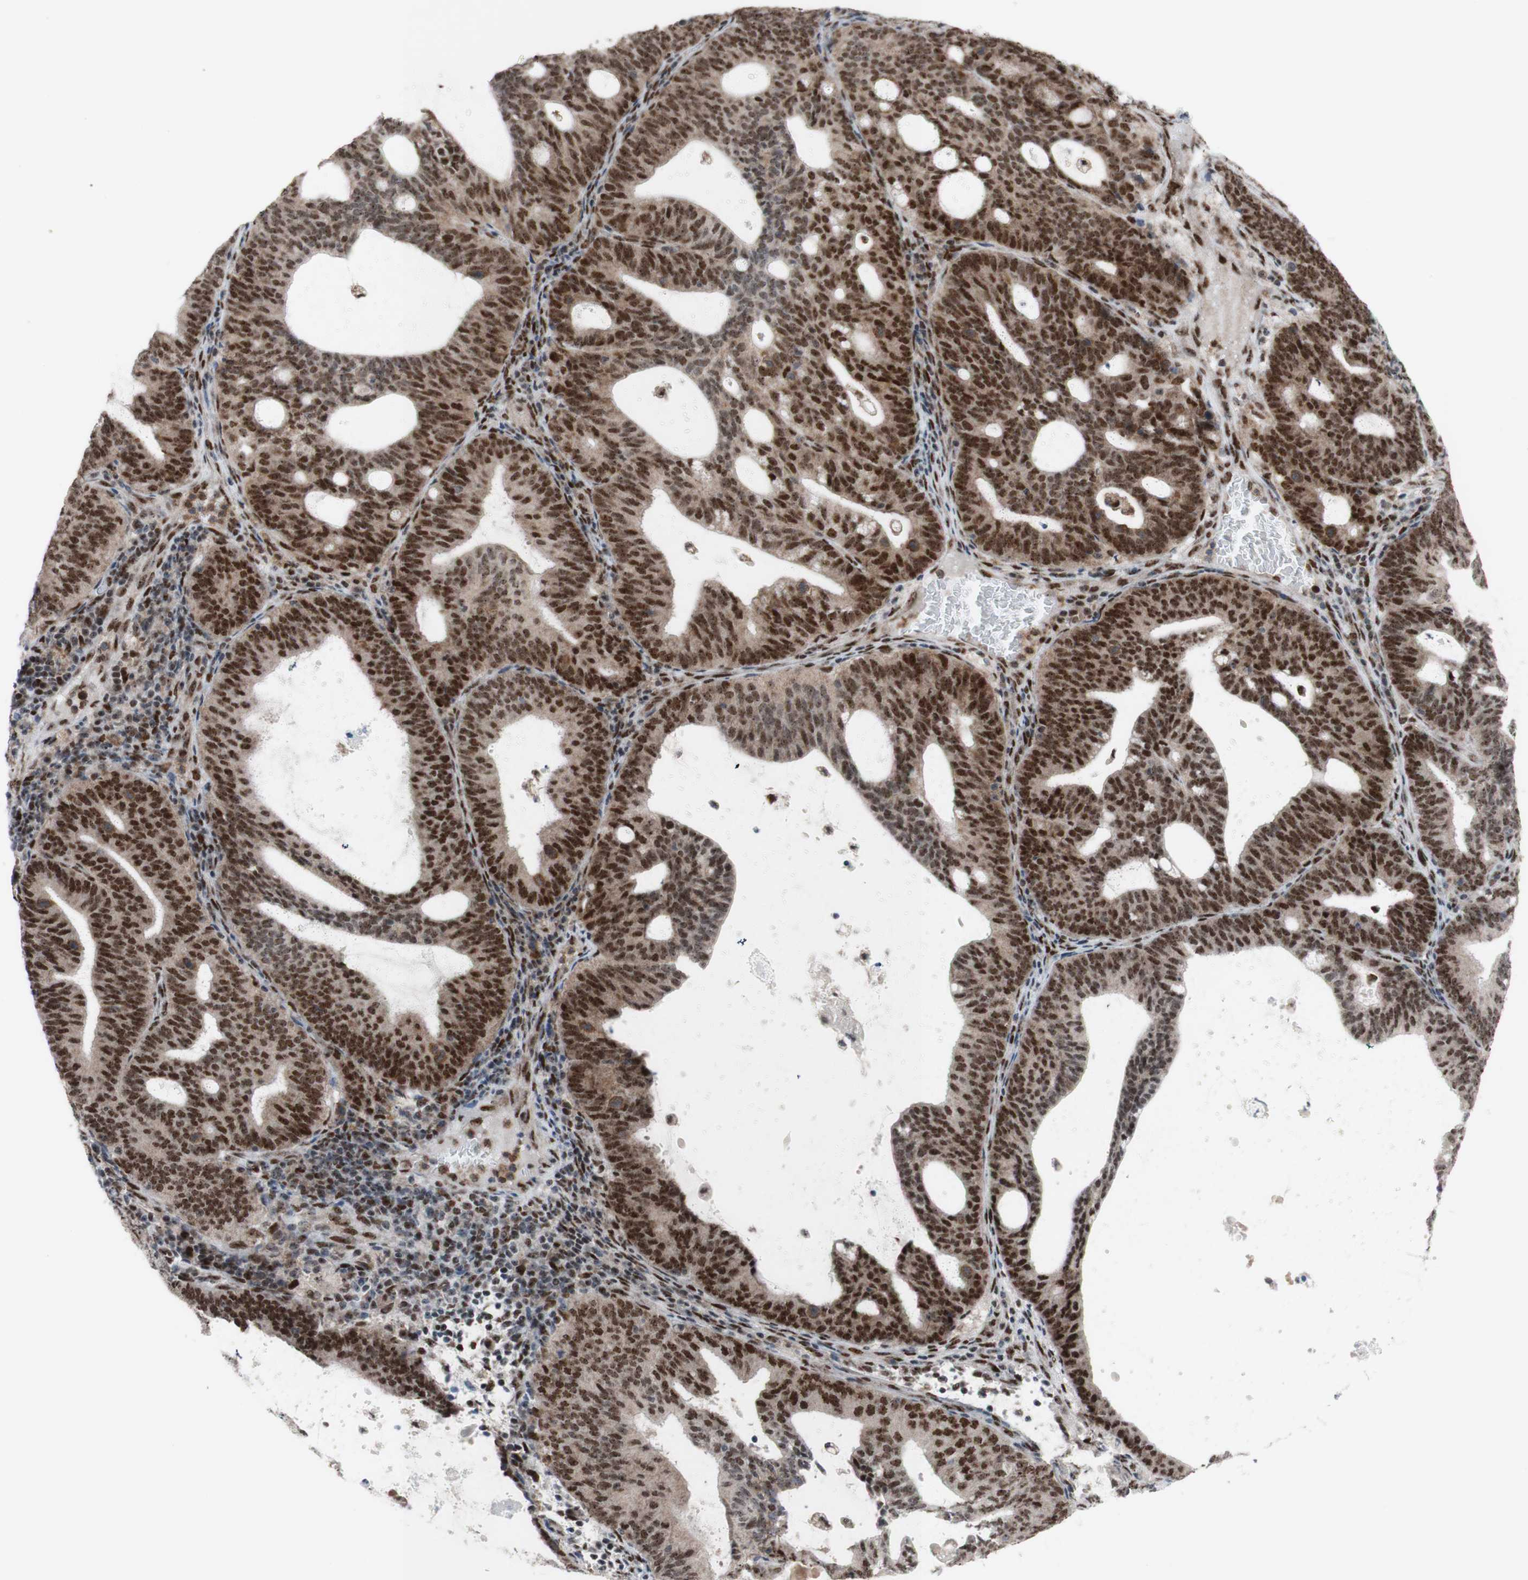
{"staining": {"intensity": "strong", "quantity": ">75%", "location": "nuclear"}, "tissue": "endometrial cancer", "cell_type": "Tumor cells", "image_type": "cancer", "snomed": [{"axis": "morphology", "description": "Adenocarcinoma, NOS"}, {"axis": "topography", "description": "Uterus"}], "caption": "Protein staining displays strong nuclear staining in about >75% of tumor cells in endometrial adenocarcinoma.", "gene": "POLR1A", "patient": {"sex": "female", "age": 83}}